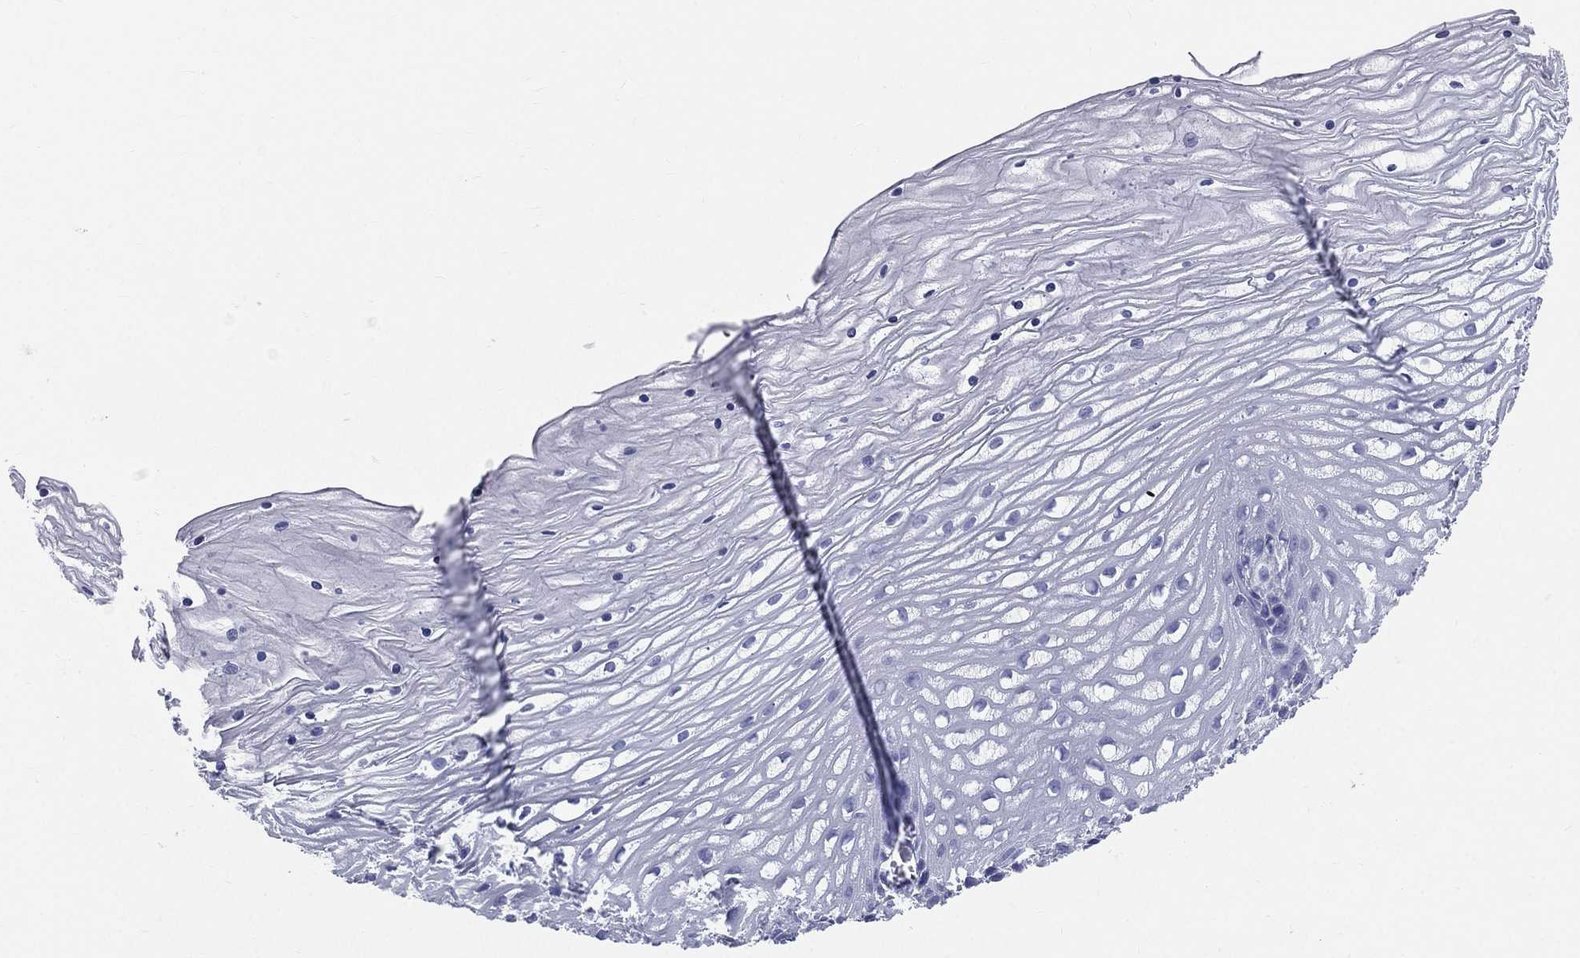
{"staining": {"intensity": "negative", "quantity": "none", "location": "none"}, "tissue": "cervix", "cell_type": "Glandular cells", "image_type": "normal", "snomed": [{"axis": "morphology", "description": "Normal tissue, NOS"}, {"axis": "topography", "description": "Cervix"}], "caption": "This is a photomicrograph of IHC staining of unremarkable cervix, which shows no expression in glandular cells. (Stains: DAB (3,3'-diaminobenzidine) immunohistochemistry with hematoxylin counter stain, Microscopy: brightfield microscopy at high magnification).", "gene": "HP", "patient": {"sex": "female", "age": 35}}